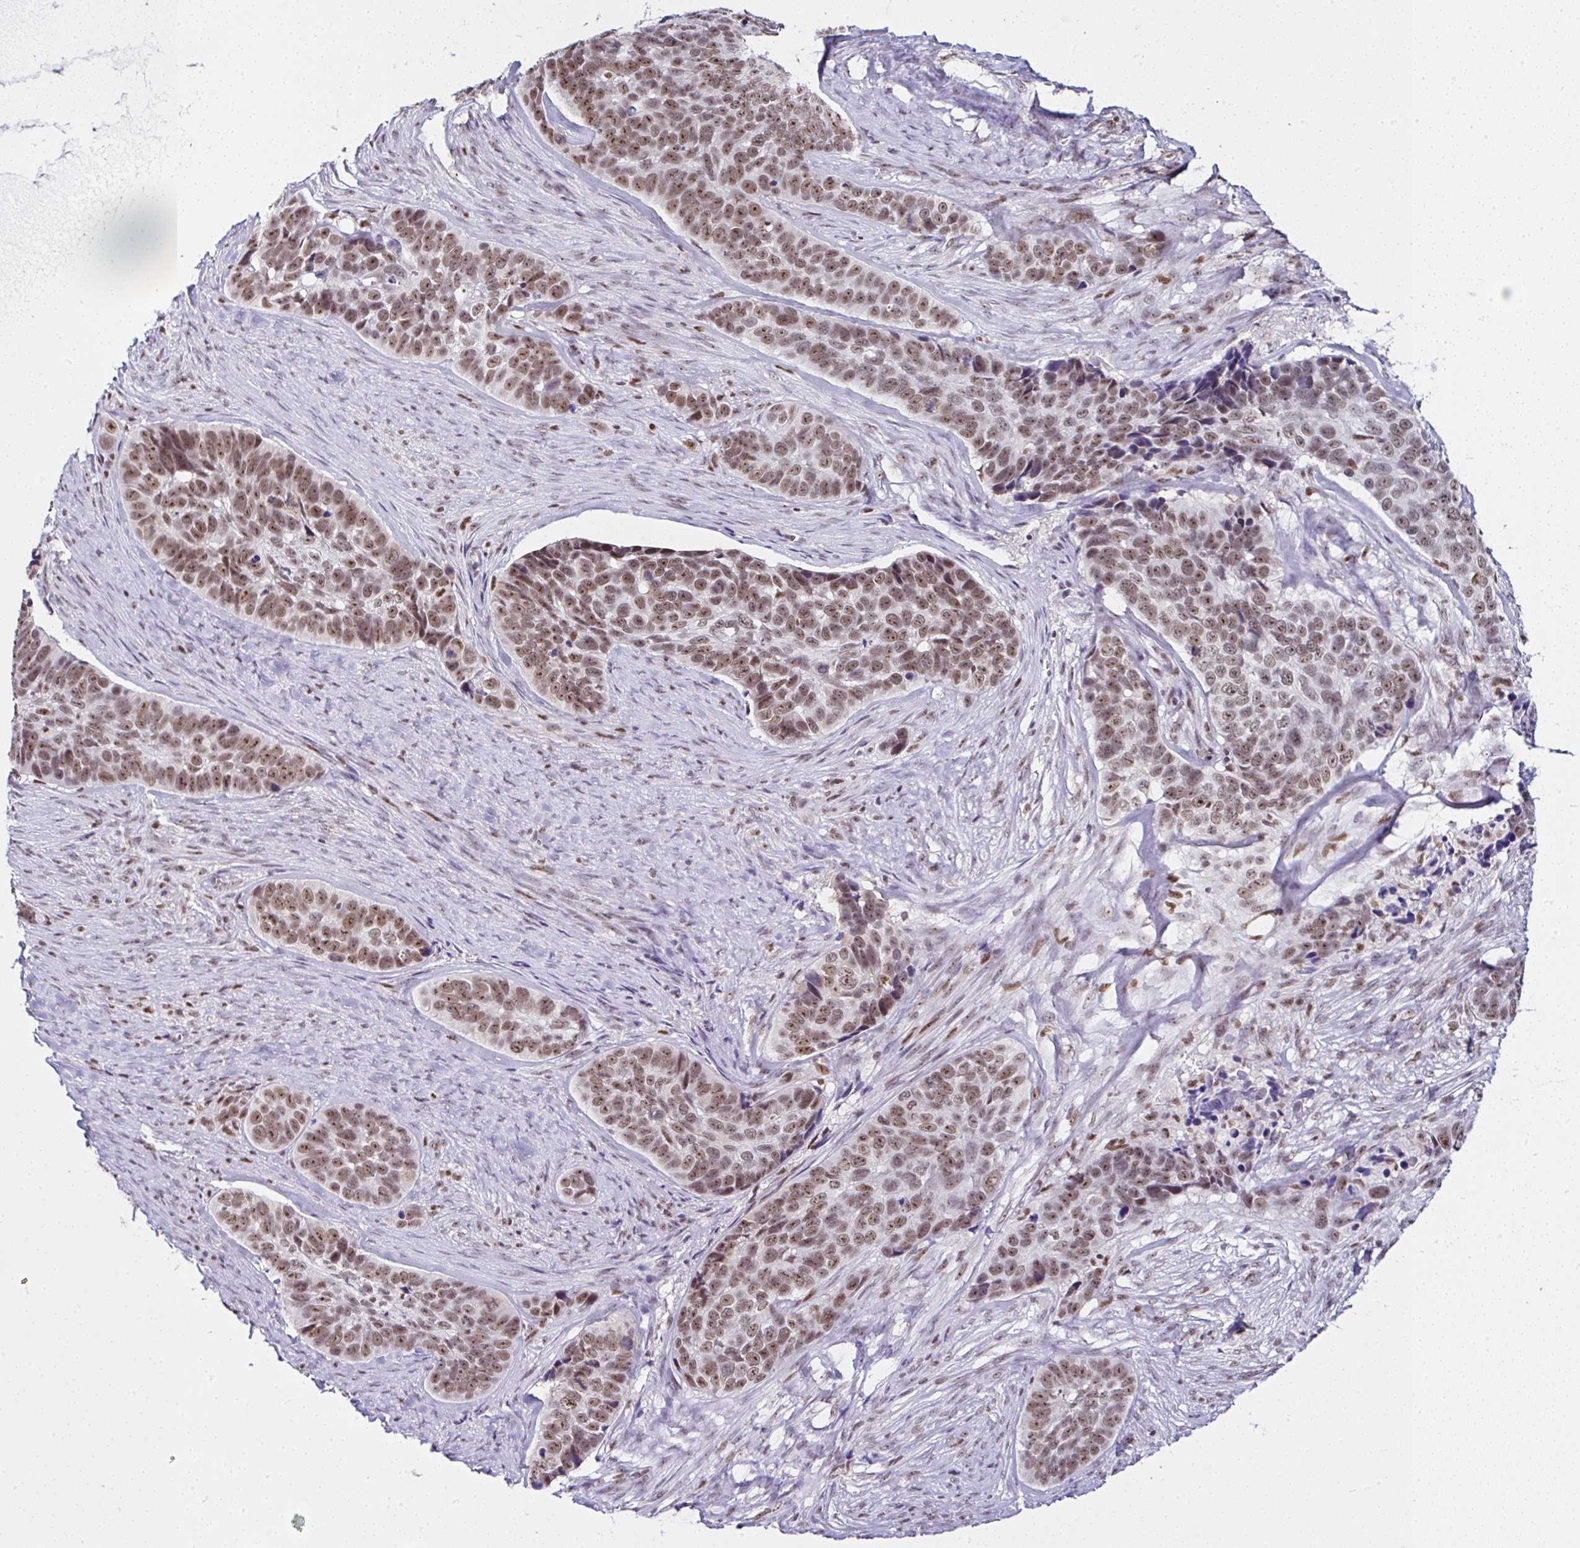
{"staining": {"intensity": "moderate", "quantity": ">75%", "location": "nuclear"}, "tissue": "skin cancer", "cell_type": "Tumor cells", "image_type": "cancer", "snomed": [{"axis": "morphology", "description": "Basal cell carcinoma"}, {"axis": "topography", "description": "Skin"}], "caption": "The histopathology image exhibits staining of skin cancer, revealing moderate nuclear protein expression (brown color) within tumor cells.", "gene": "PTPN2", "patient": {"sex": "female", "age": 82}}